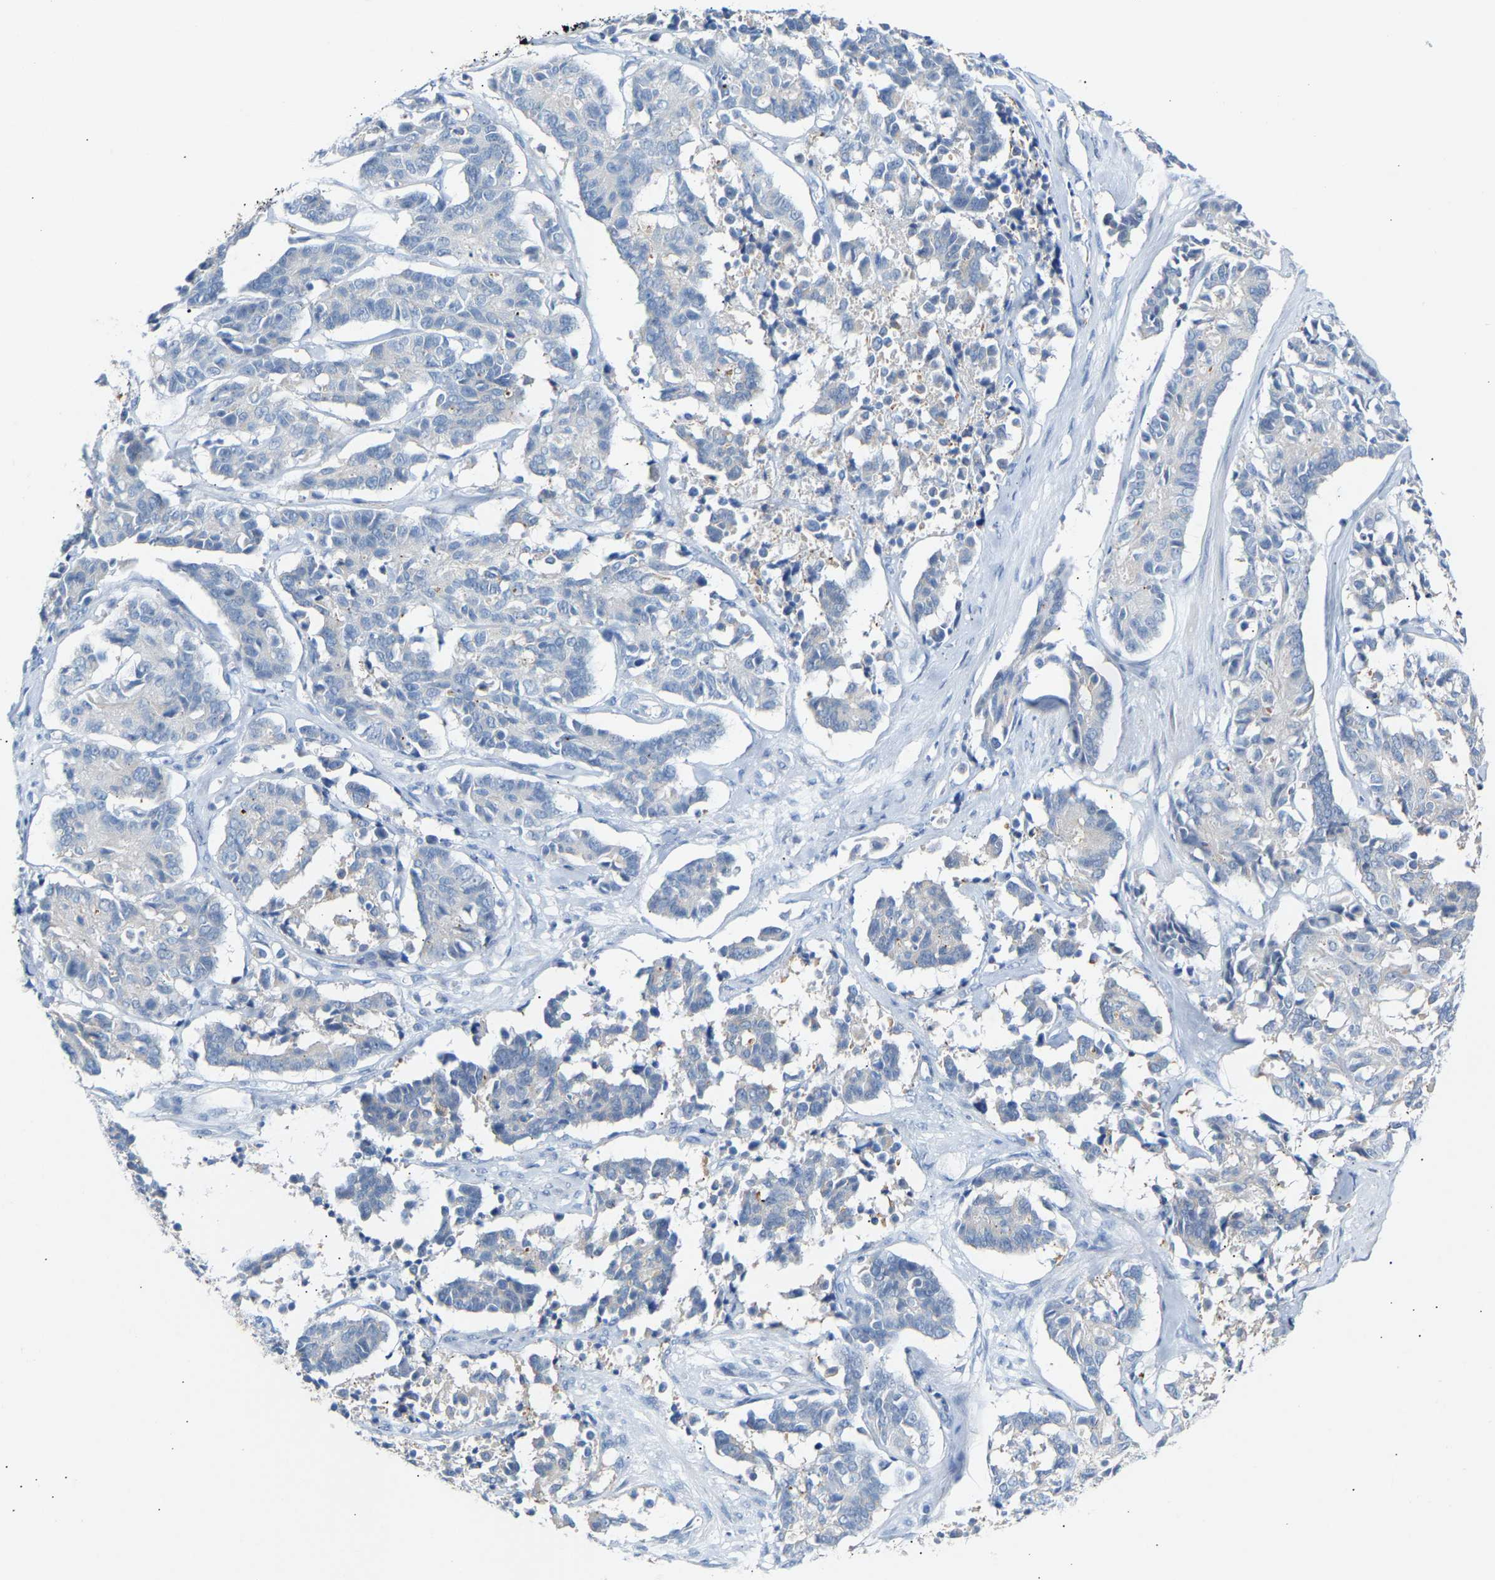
{"staining": {"intensity": "negative", "quantity": "none", "location": "none"}, "tissue": "cervical cancer", "cell_type": "Tumor cells", "image_type": "cancer", "snomed": [{"axis": "morphology", "description": "Squamous cell carcinoma, NOS"}, {"axis": "topography", "description": "Cervix"}], "caption": "Micrograph shows no significant protein staining in tumor cells of squamous cell carcinoma (cervical).", "gene": "PEX1", "patient": {"sex": "female", "age": 35}}